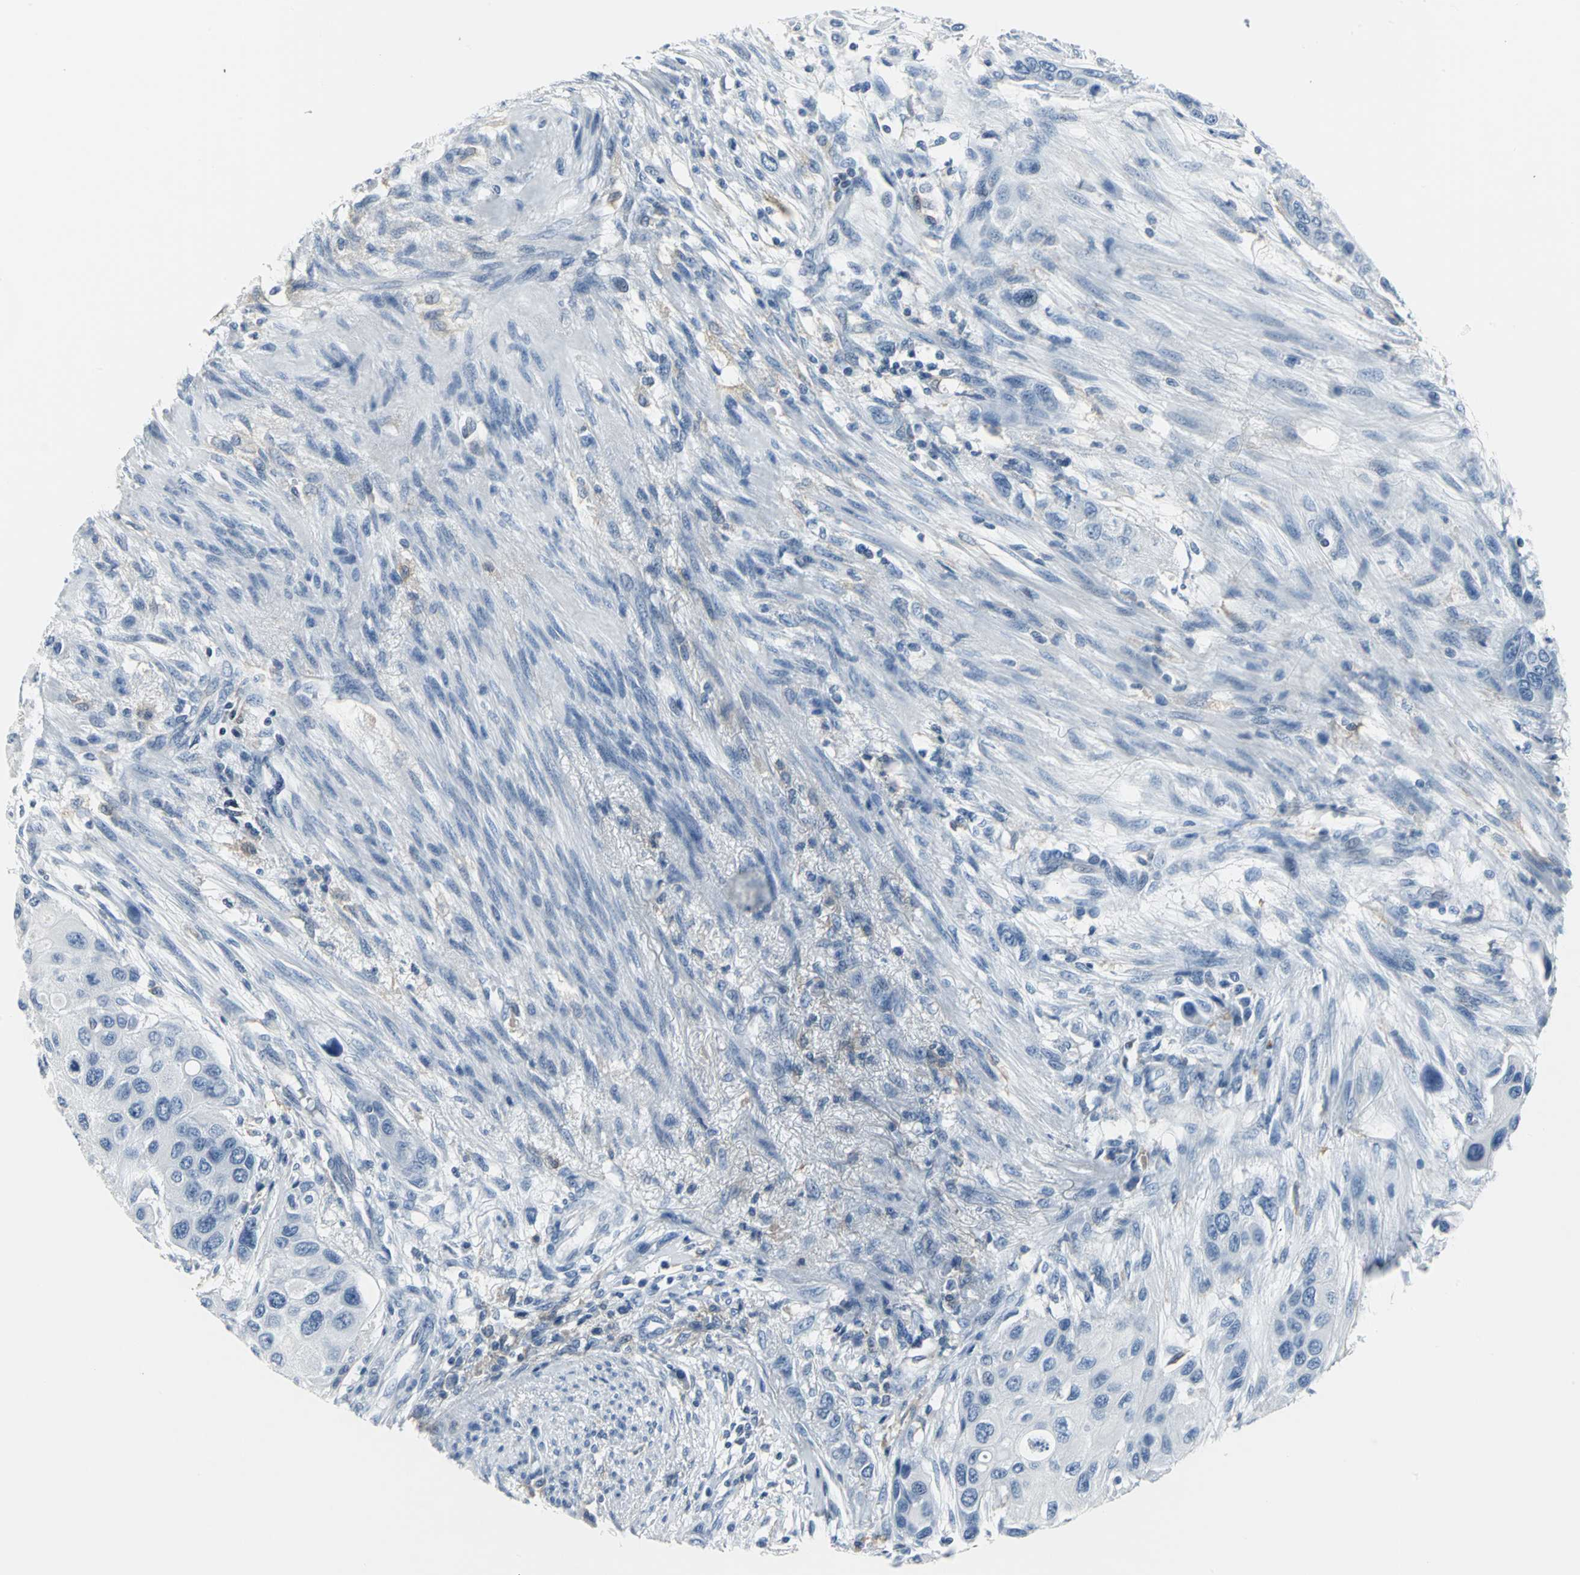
{"staining": {"intensity": "negative", "quantity": "none", "location": "none"}, "tissue": "urothelial cancer", "cell_type": "Tumor cells", "image_type": "cancer", "snomed": [{"axis": "morphology", "description": "Urothelial carcinoma, High grade"}, {"axis": "topography", "description": "Urinary bladder"}], "caption": "Tumor cells show no significant staining in high-grade urothelial carcinoma.", "gene": "IQGAP2", "patient": {"sex": "female", "age": 56}}